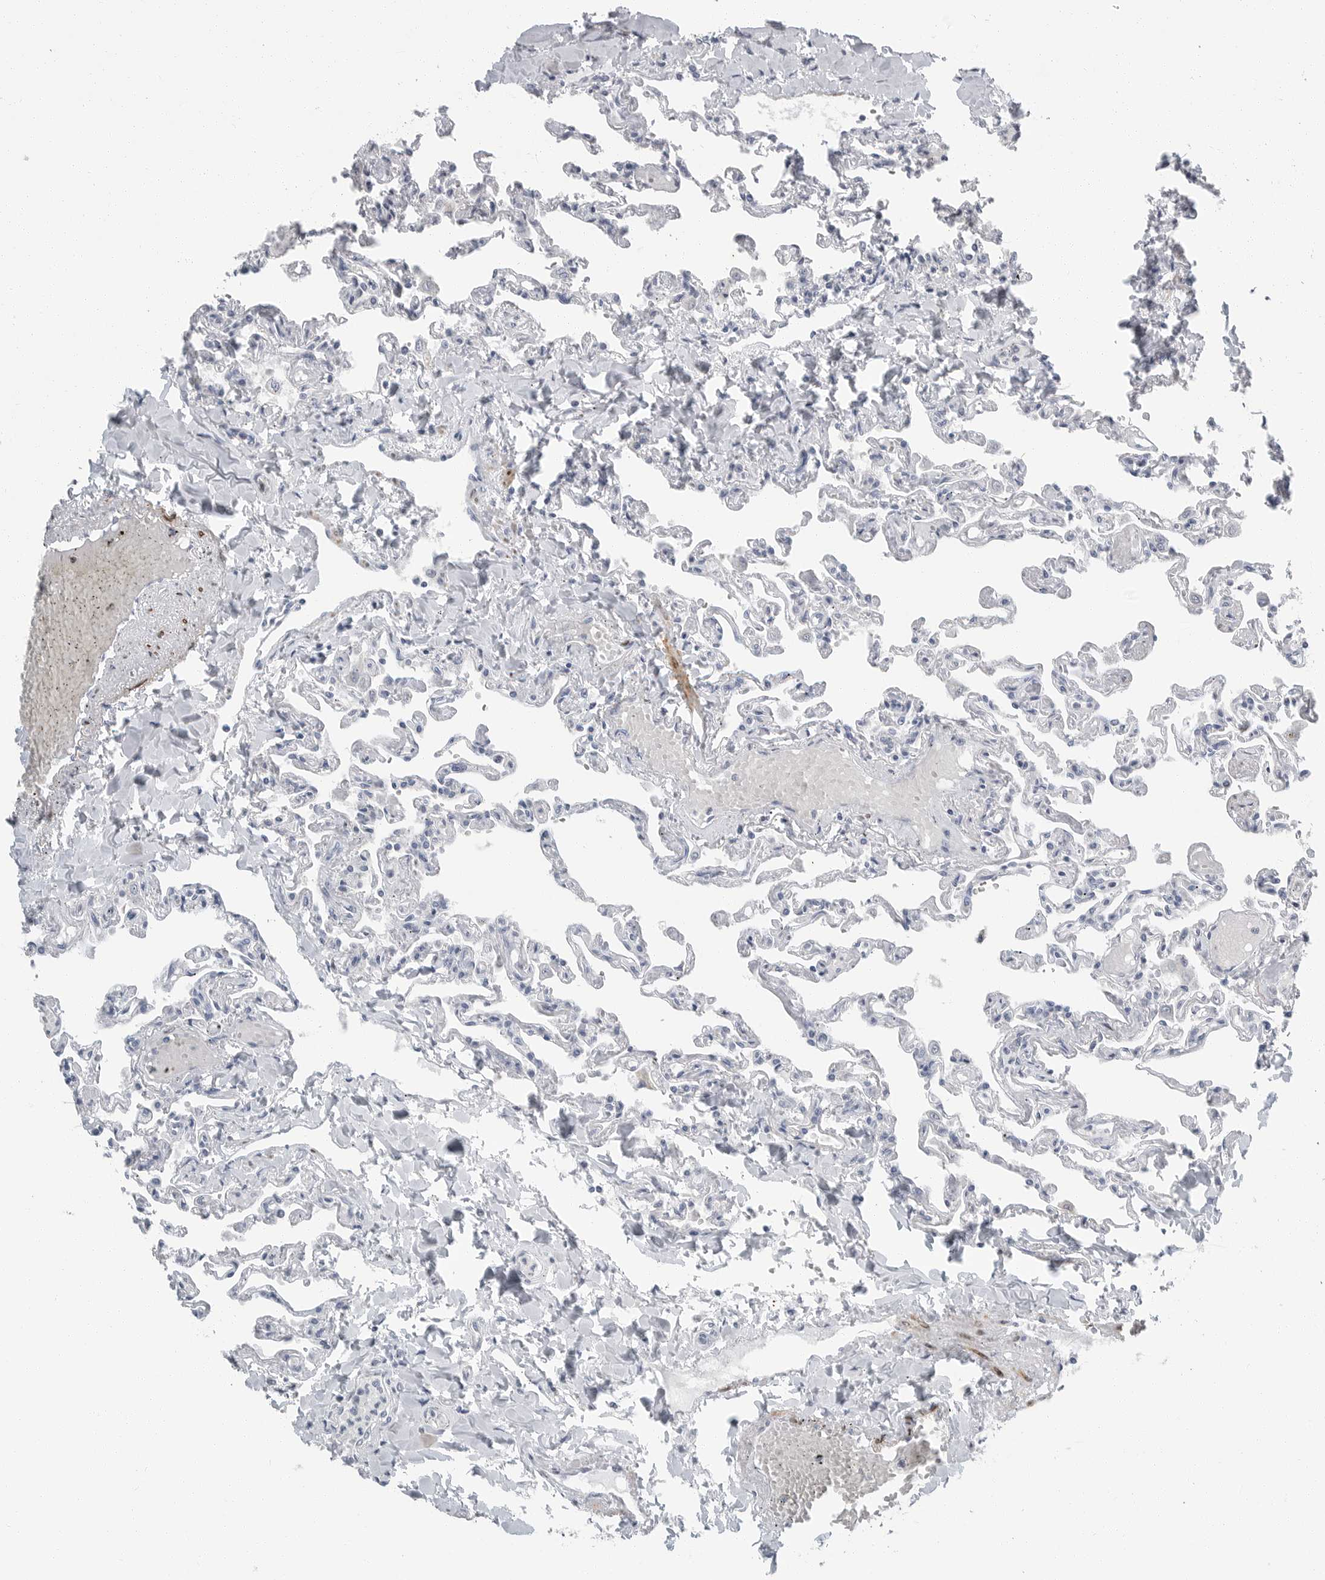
{"staining": {"intensity": "negative", "quantity": "none", "location": "none"}, "tissue": "lung", "cell_type": "Alveolar cells", "image_type": "normal", "snomed": [{"axis": "morphology", "description": "Normal tissue, NOS"}, {"axis": "topography", "description": "Lung"}], "caption": "Immunohistochemistry photomicrograph of normal human lung stained for a protein (brown), which exhibits no expression in alveolar cells. (IHC, brightfield microscopy, high magnification).", "gene": "PLN", "patient": {"sex": "male", "age": 21}}